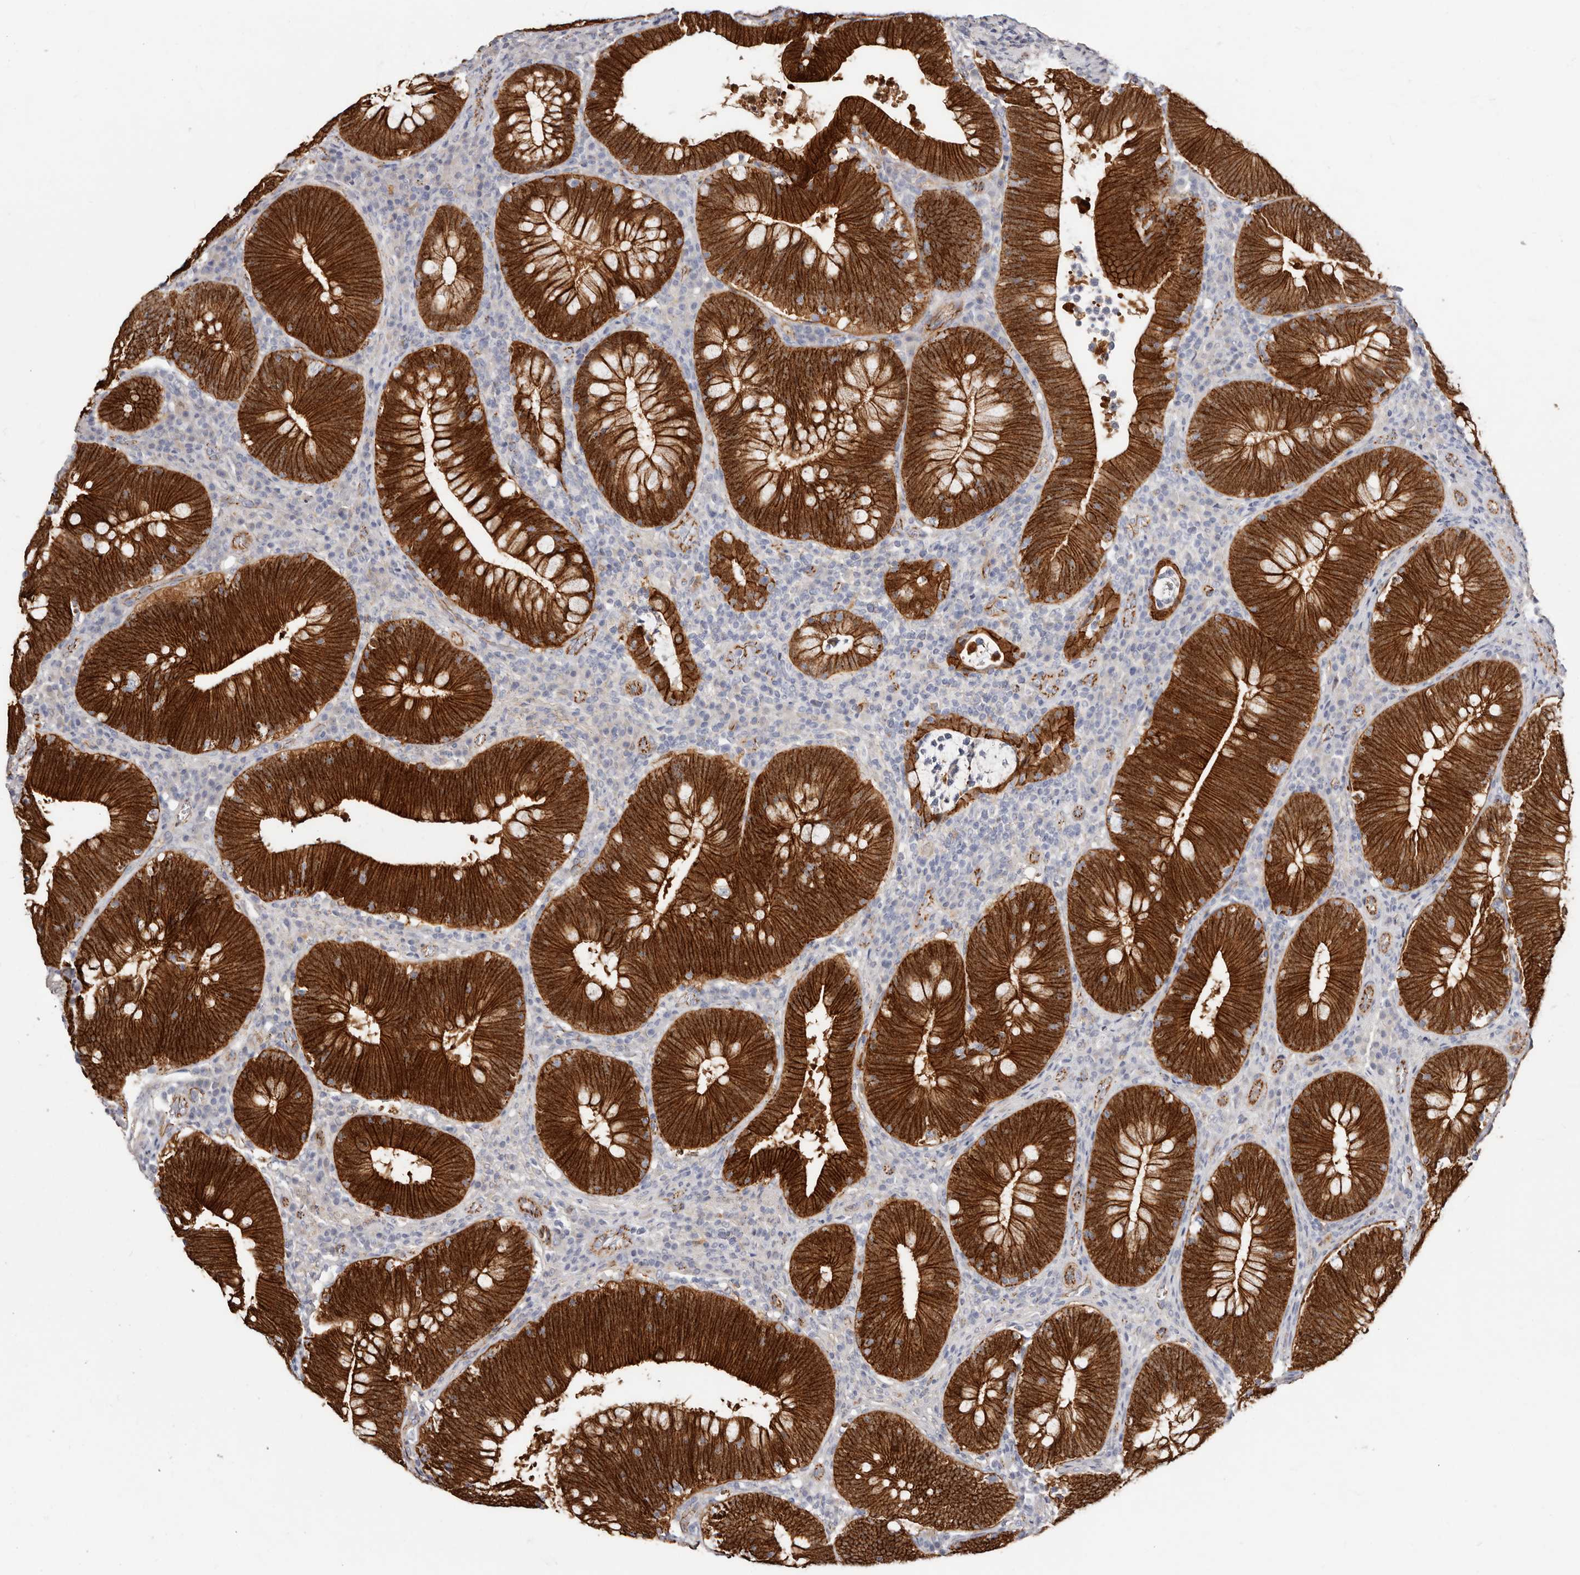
{"staining": {"intensity": "strong", "quantity": ">75%", "location": "cytoplasmic/membranous"}, "tissue": "colorectal cancer", "cell_type": "Tumor cells", "image_type": "cancer", "snomed": [{"axis": "morphology", "description": "Normal tissue, NOS"}, {"axis": "topography", "description": "Colon"}], "caption": "Human colorectal cancer stained with a brown dye shows strong cytoplasmic/membranous positive expression in about >75% of tumor cells.", "gene": "CTNNB1", "patient": {"sex": "female", "age": 82}}